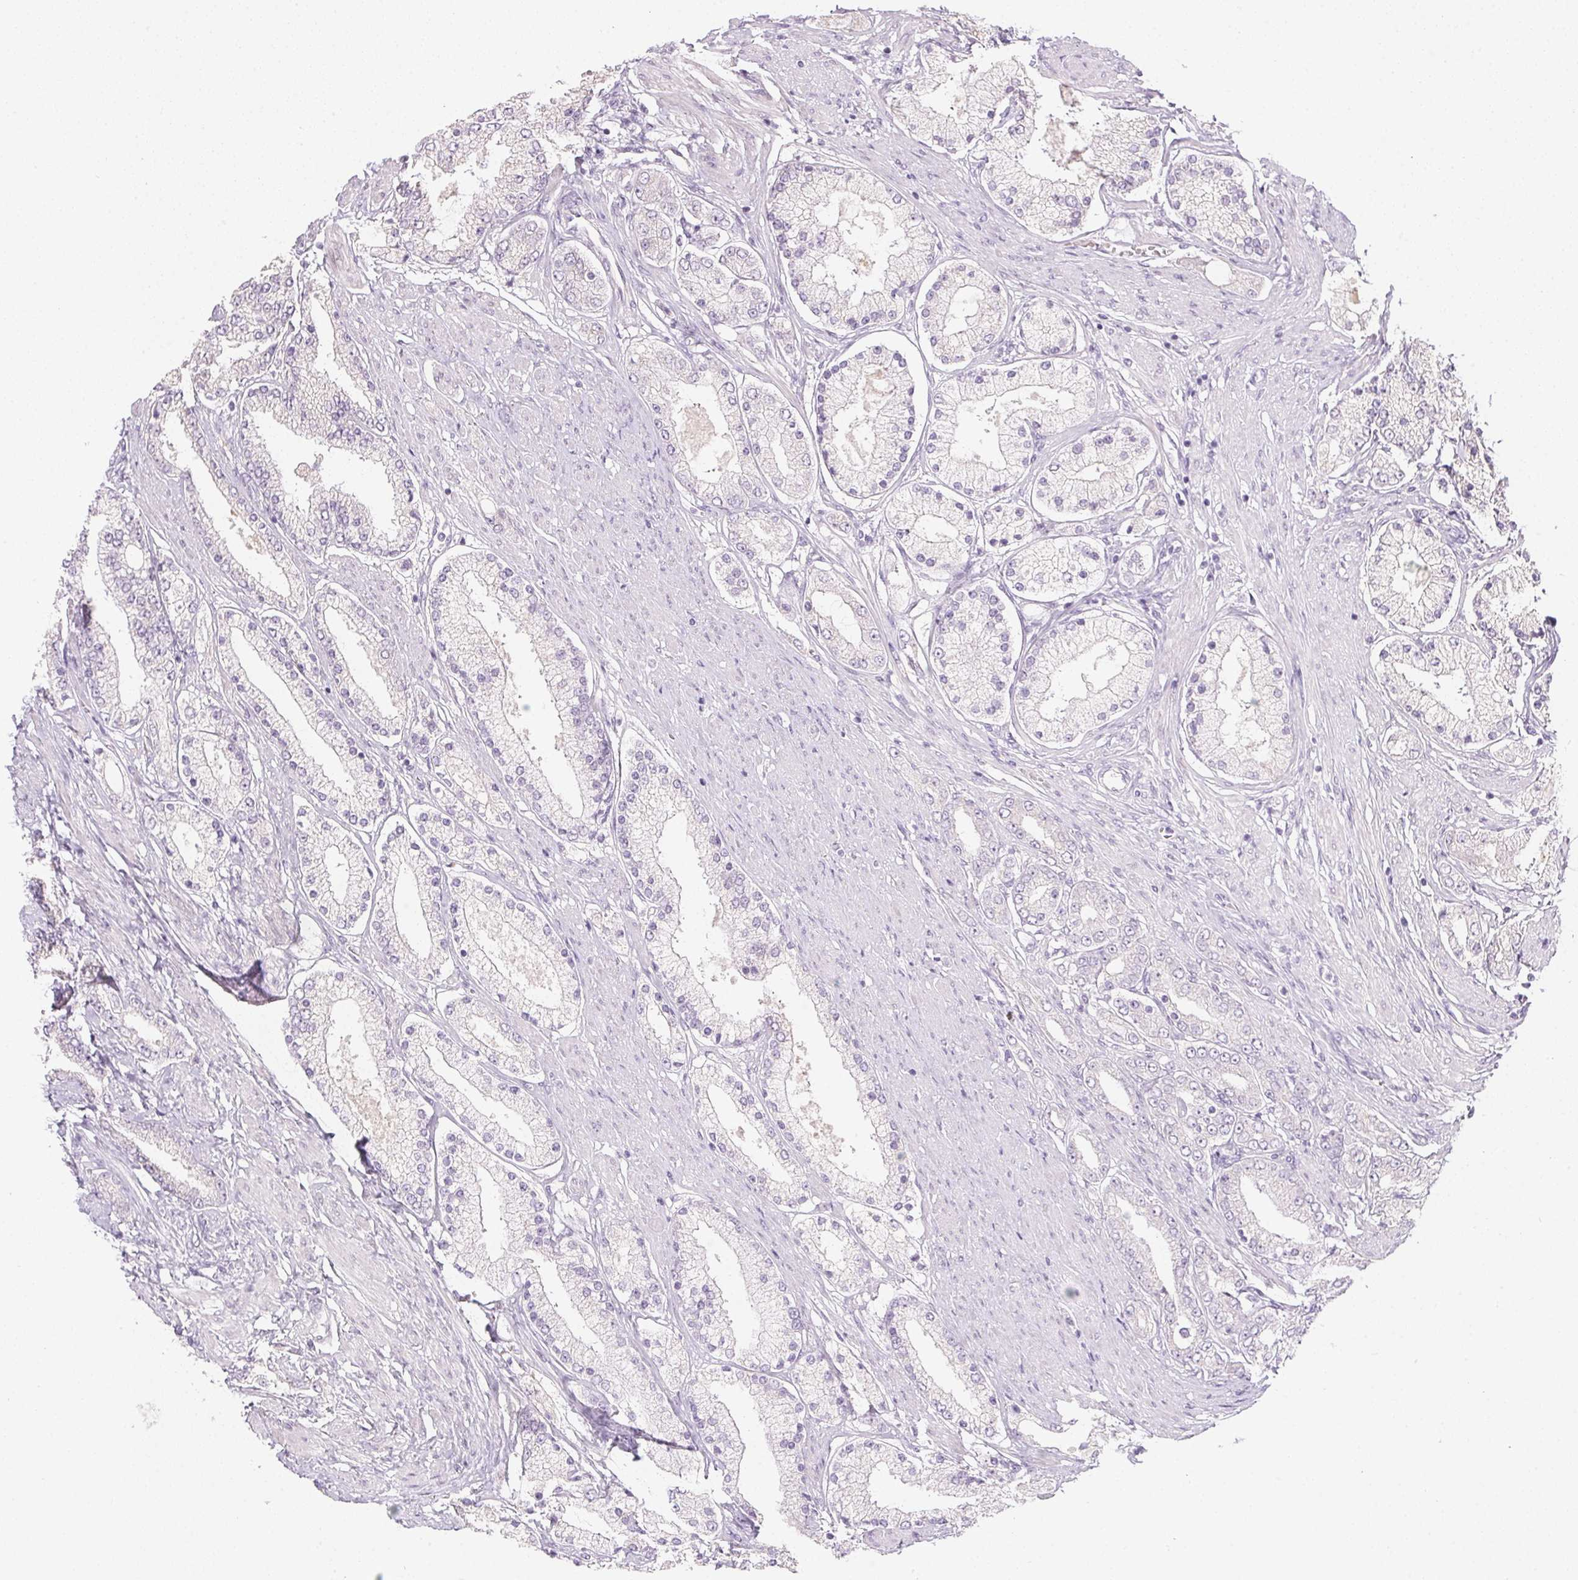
{"staining": {"intensity": "negative", "quantity": "none", "location": "none"}, "tissue": "prostate cancer", "cell_type": "Tumor cells", "image_type": "cancer", "snomed": [{"axis": "morphology", "description": "Adenocarcinoma, High grade"}, {"axis": "topography", "description": "Prostate"}], "caption": "Tumor cells show no significant protein expression in high-grade adenocarcinoma (prostate).", "gene": "CTCFL", "patient": {"sex": "male", "age": 67}}